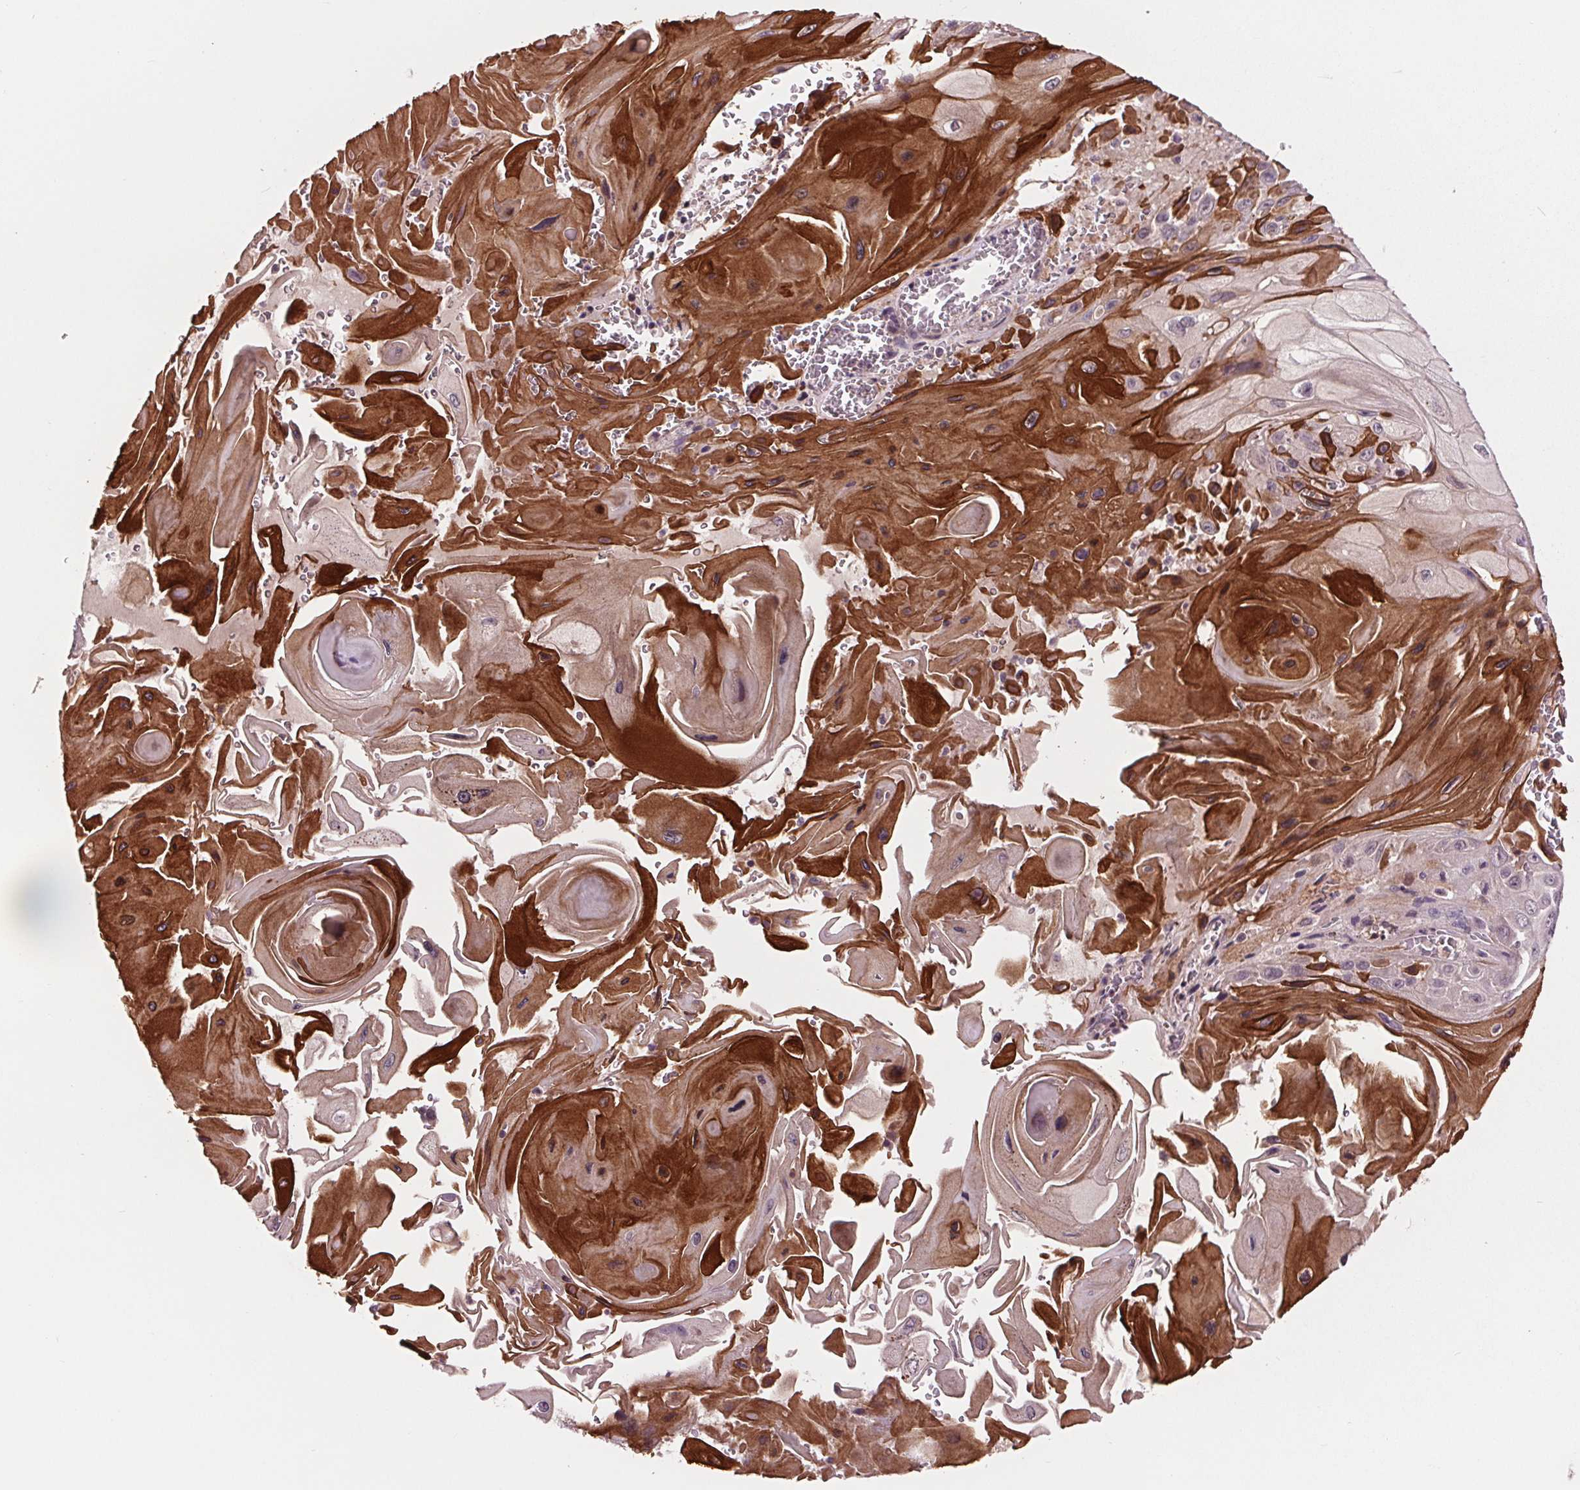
{"staining": {"intensity": "negative", "quantity": "none", "location": "none"}, "tissue": "skin cancer", "cell_type": "Tumor cells", "image_type": "cancer", "snomed": [{"axis": "morphology", "description": "Squamous cell carcinoma, NOS"}, {"axis": "topography", "description": "Skin"}], "caption": "The micrograph exhibits no staining of tumor cells in skin cancer (squamous cell carcinoma).", "gene": "MAPK8", "patient": {"sex": "female", "age": 94}}